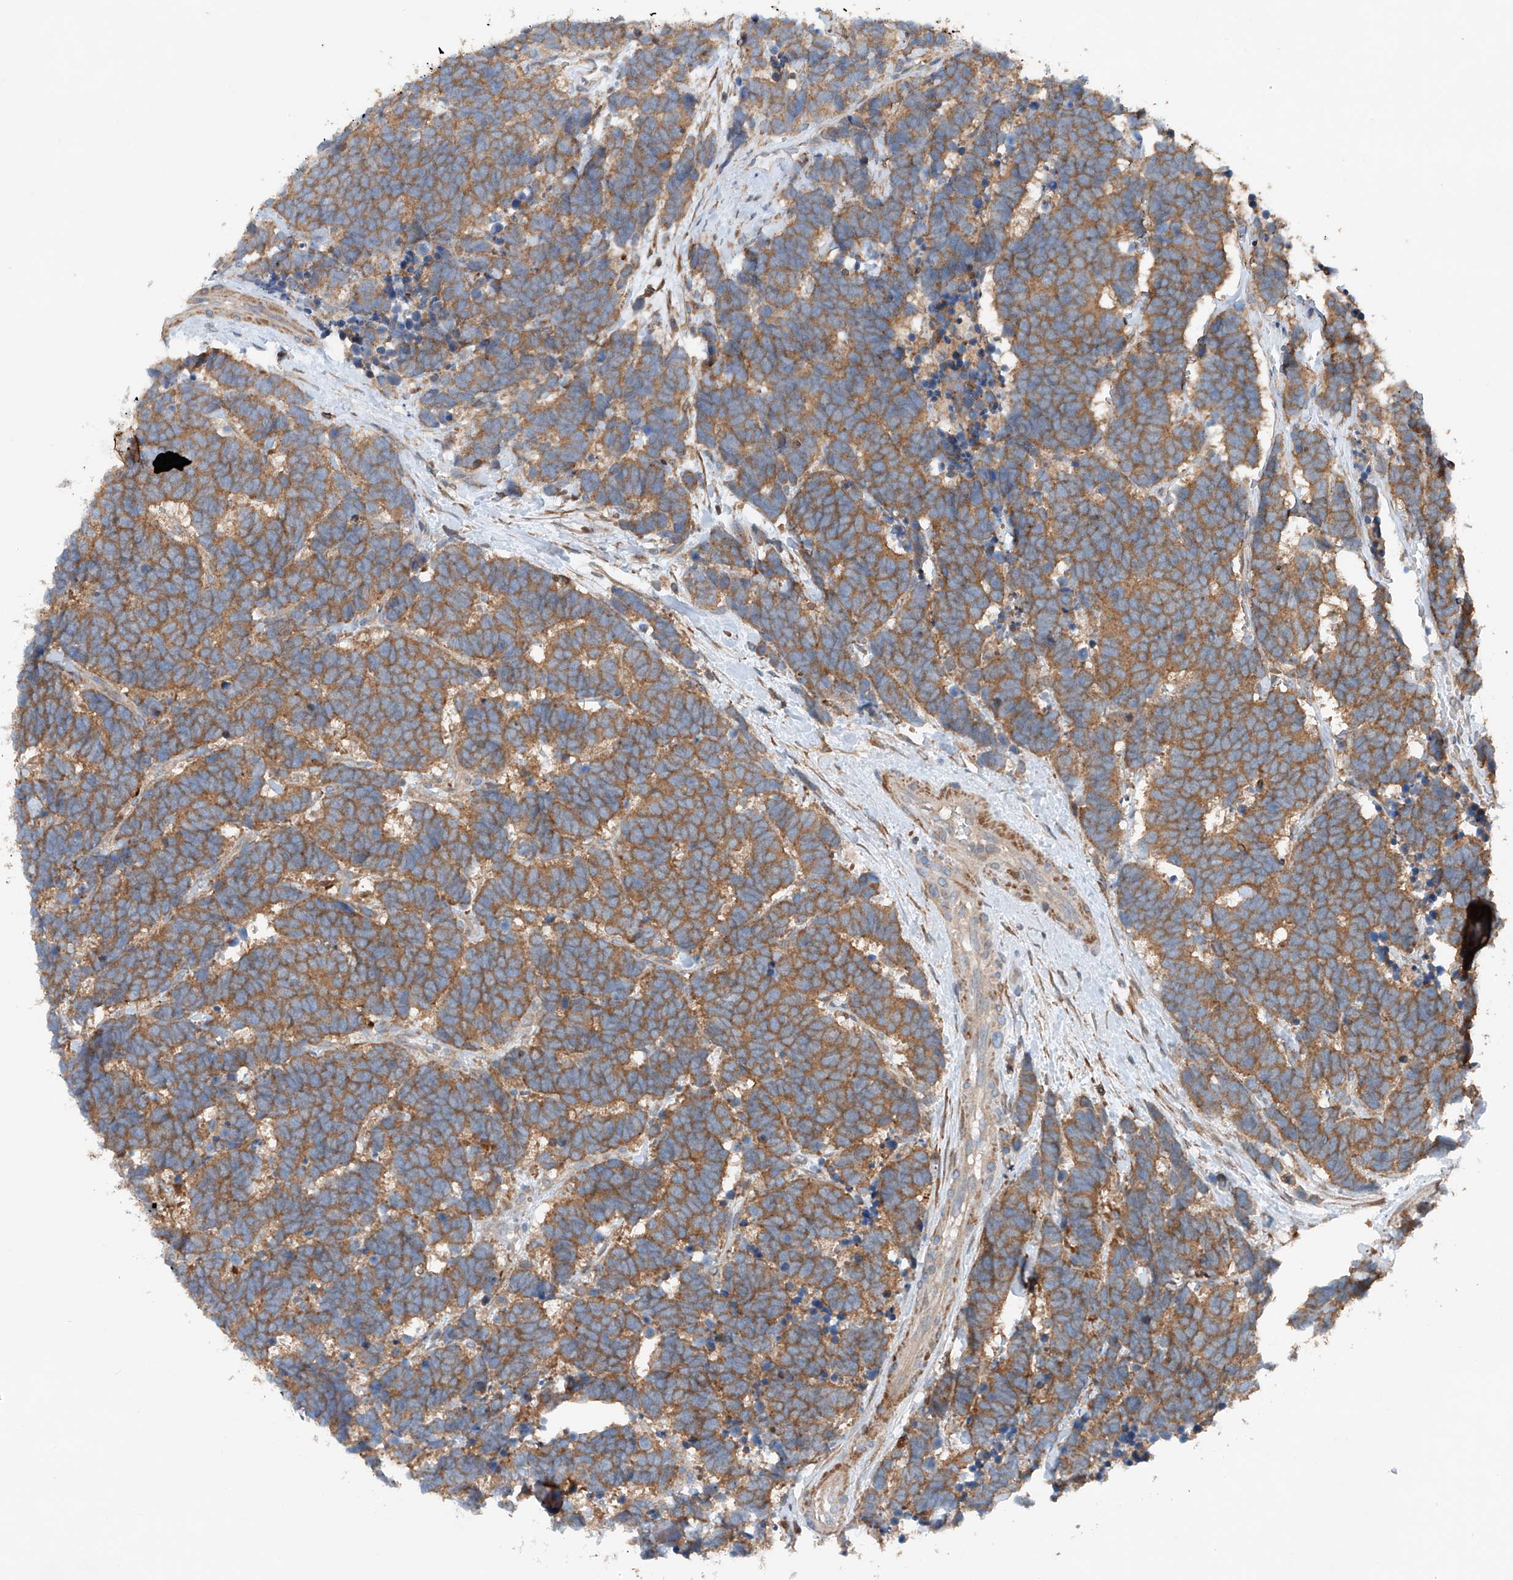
{"staining": {"intensity": "moderate", "quantity": ">75%", "location": "cytoplasmic/membranous"}, "tissue": "carcinoid", "cell_type": "Tumor cells", "image_type": "cancer", "snomed": [{"axis": "morphology", "description": "Carcinoma, NOS"}, {"axis": "morphology", "description": "Carcinoid, malignant, NOS"}, {"axis": "topography", "description": "Urinary bladder"}], "caption": "IHC photomicrograph of neoplastic tissue: human carcinoid stained using immunohistochemistry exhibits medium levels of moderate protein expression localized specifically in the cytoplasmic/membranous of tumor cells, appearing as a cytoplasmic/membranous brown color.", "gene": "CEP85L", "patient": {"sex": "male", "age": 57}}